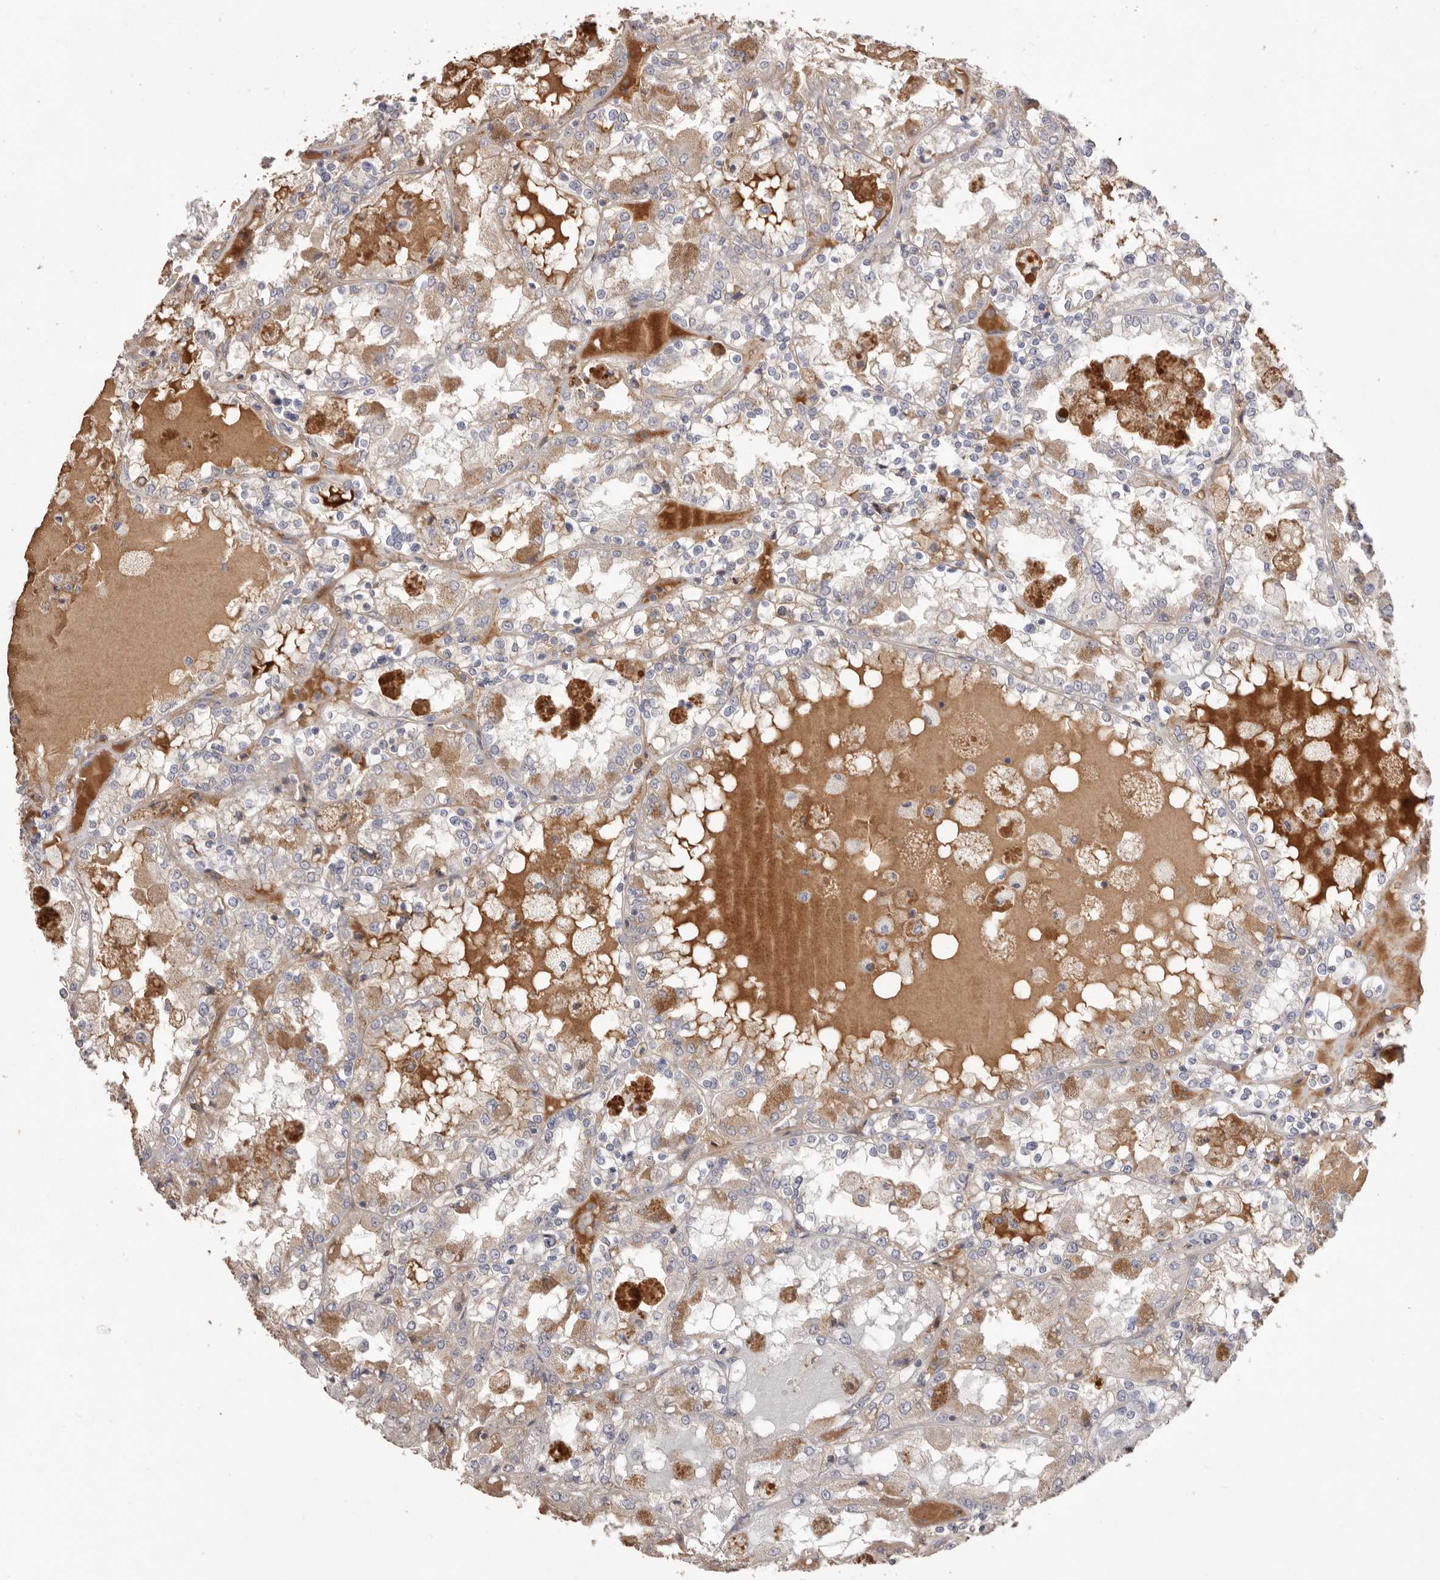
{"staining": {"intensity": "weak", "quantity": "25%-75%", "location": "cytoplasmic/membranous"}, "tissue": "renal cancer", "cell_type": "Tumor cells", "image_type": "cancer", "snomed": [{"axis": "morphology", "description": "Adenocarcinoma, NOS"}, {"axis": "topography", "description": "Kidney"}], "caption": "This image demonstrates immunohistochemistry staining of human renal cancer (adenocarcinoma), with low weak cytoplasmic/membranous staining in approximately 25%-75% of tumor cells.", "gene": "HCAR2", "patient": {"sex": "female", "age": 56}}